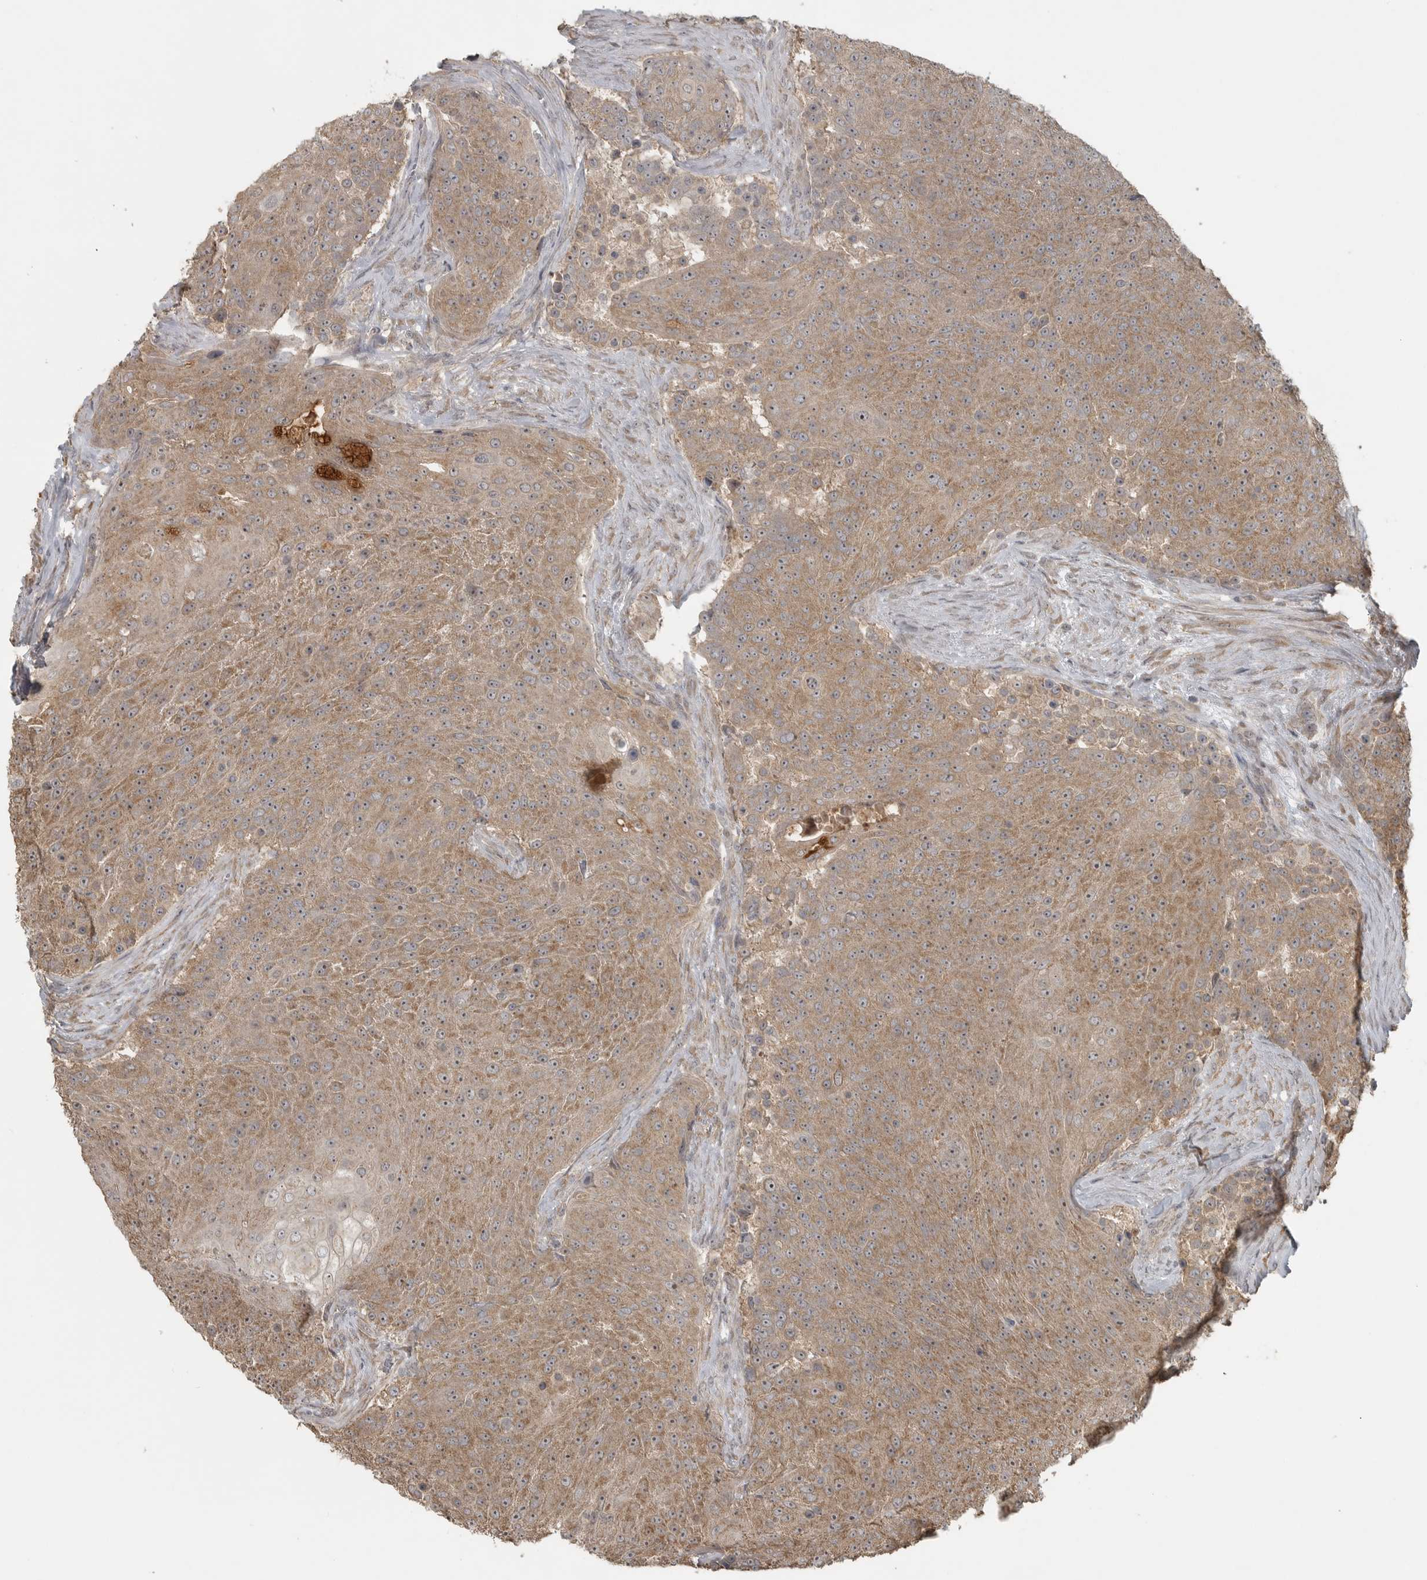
{"staining": {"intensity": "moderate", "quantity": ">75%", "location": "cytoplasmic/membranous"}, "tissue": "urothelial cancer", "cell_type": "Tumor cells", "image_type": "cancer", "snomed": [{"axis": "morphology", "description": "Urothelial carcinoma, High grade"}, {"axis": "topography", "description": "Urinary bladder"}], "caption": "Immunohistochemical staining of urothelial cancer reveals medium levels of moderate cytoplasmic/membranous protein positivity in about >75% of tumor cells.", "gene": "LLGL1", "patient": {"sex": "female", "age": 63}}